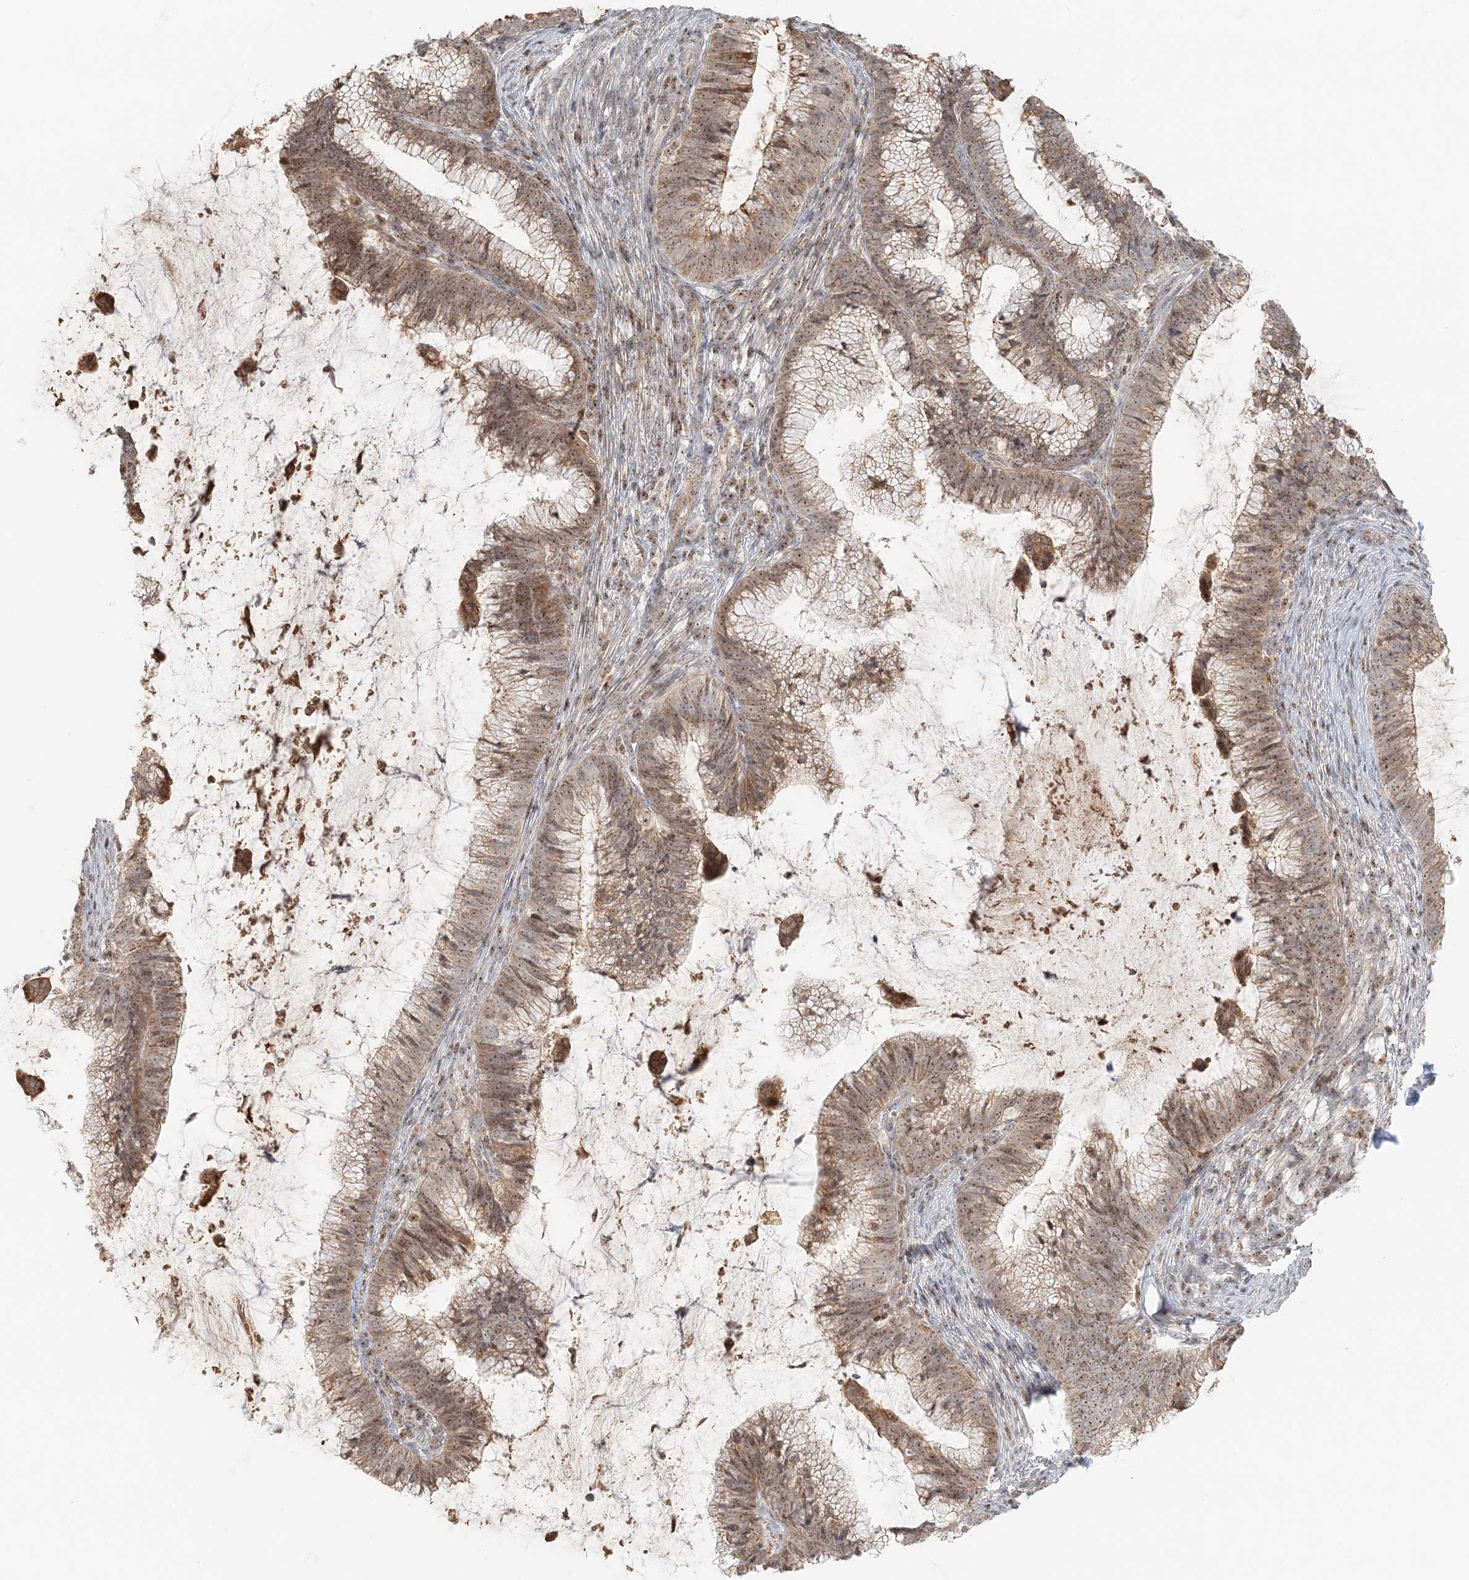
{"staining": {"intensity": "moderate", "quantity": ">75%", "location": "cytoplasmic/membranous,nuclear"}, "tissue": "cervical cancer", "cell_type": "Tumor cells", "image_type": "cancer", "snomed": [{"axis": "morphology", "description": "Adenocarcinoma, NOS"}, {"axis": "topography", "description": "Cervix"}], "caption": "Immunohistochemical staining of human cervical cancer (adenocarcinoma) demonstrates medium levels of moderate cytoplasmic/membranous and nuclear protein staining in approximately >75% of tumor cells.", "gene": "UBE2F", "patient": {"sex": "female", "age": 36}}